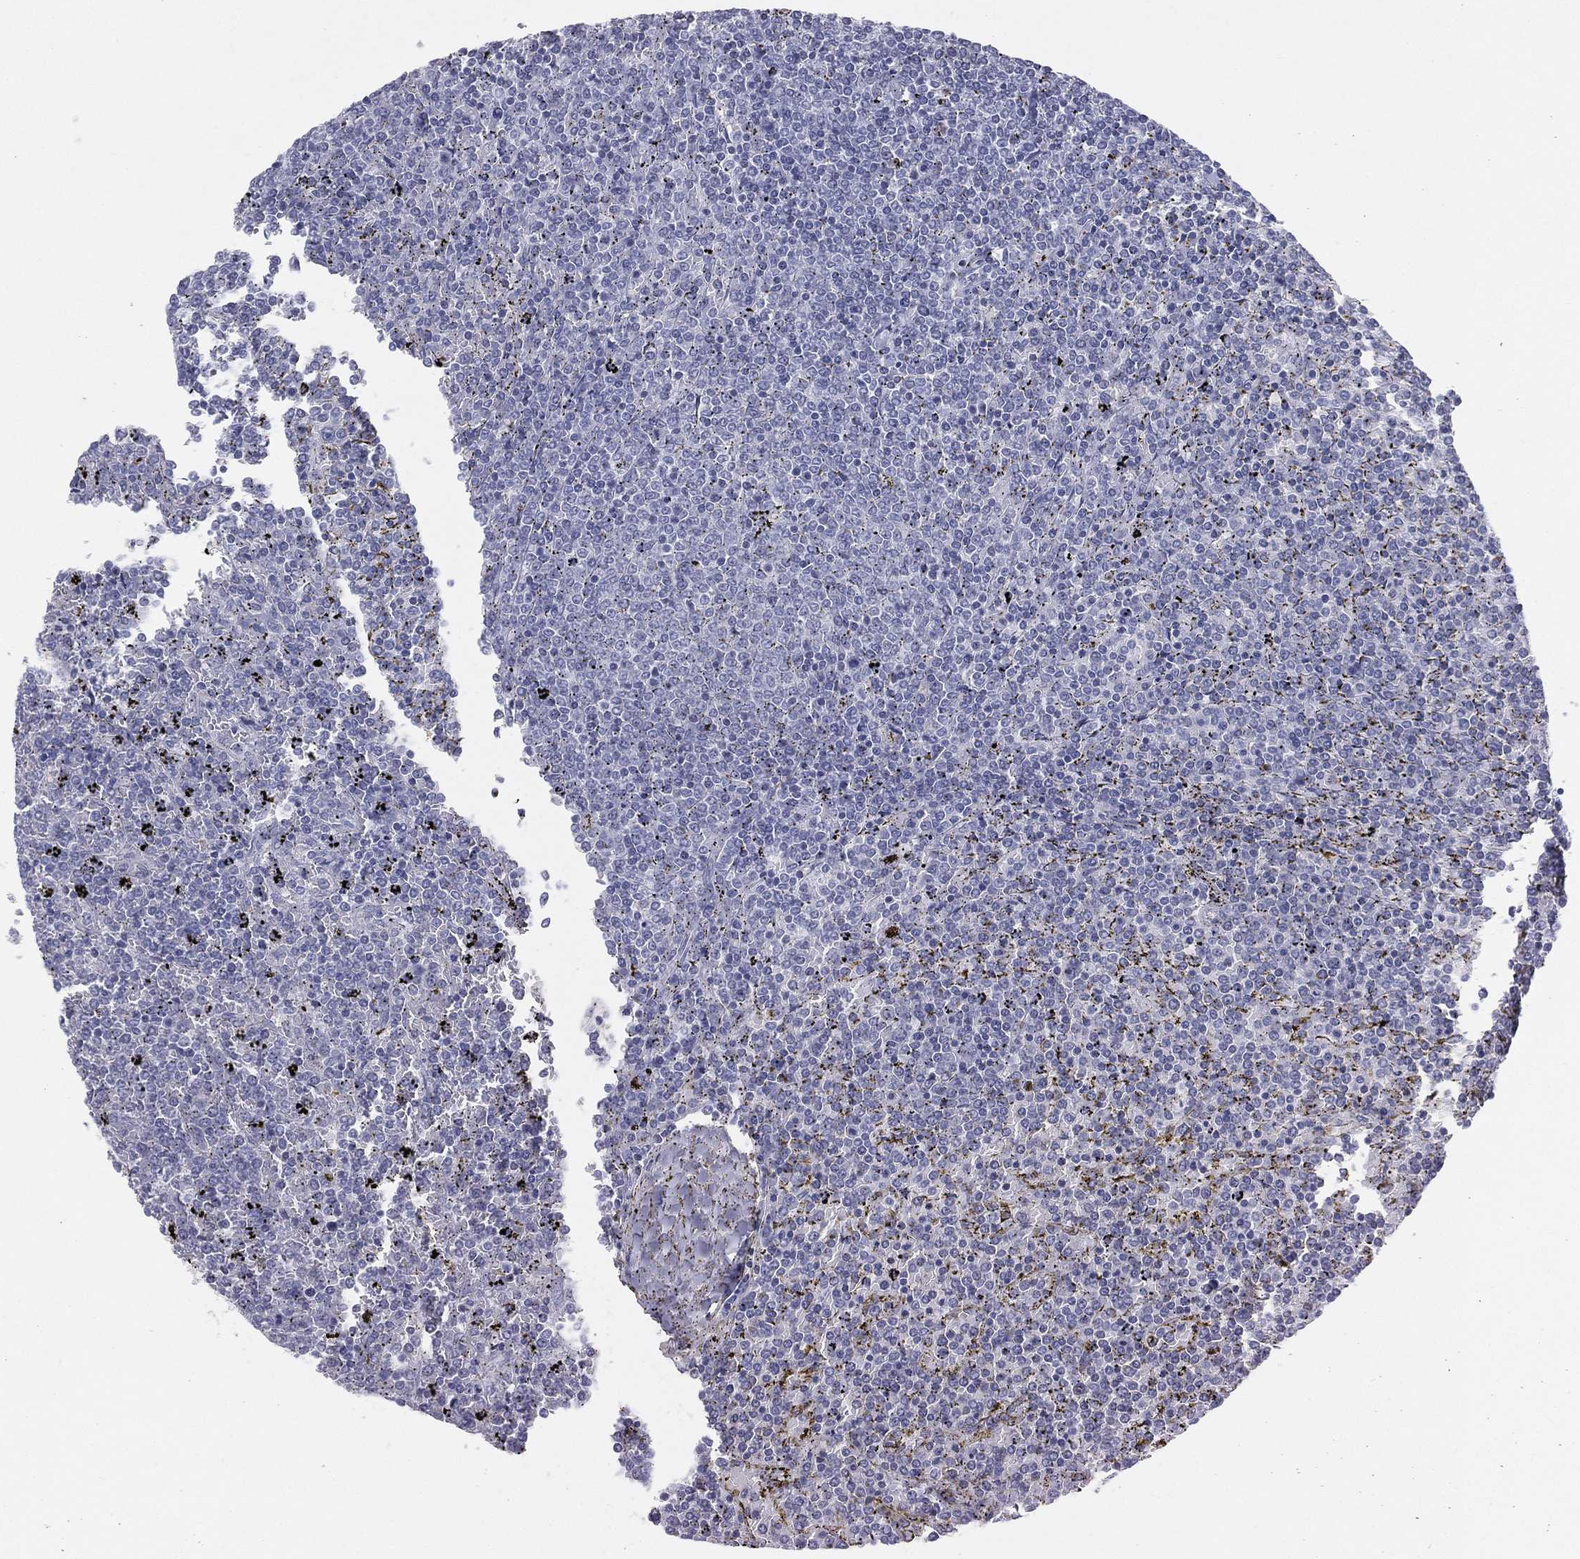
{"staining": {"intensity": "negative", "quantity": "none", "location": "none"}, "tissue": "lymphoma", "cell_type": "Tumor cells", "image_type": "cancer", "snomed": [{"axis": "morphology", "description": "Malignant lymphoma, non-Hodgkin's type, Low grade"}, {"axis": "topography", "description": "Spleen"}], "caption": "Image shows no significant protein staining in tumor cells of malignant lymphoma, non-Hodgkin's type (low-grade).", "gene": "CPT1B", "patient": {"sex": "female", "age": 77}}